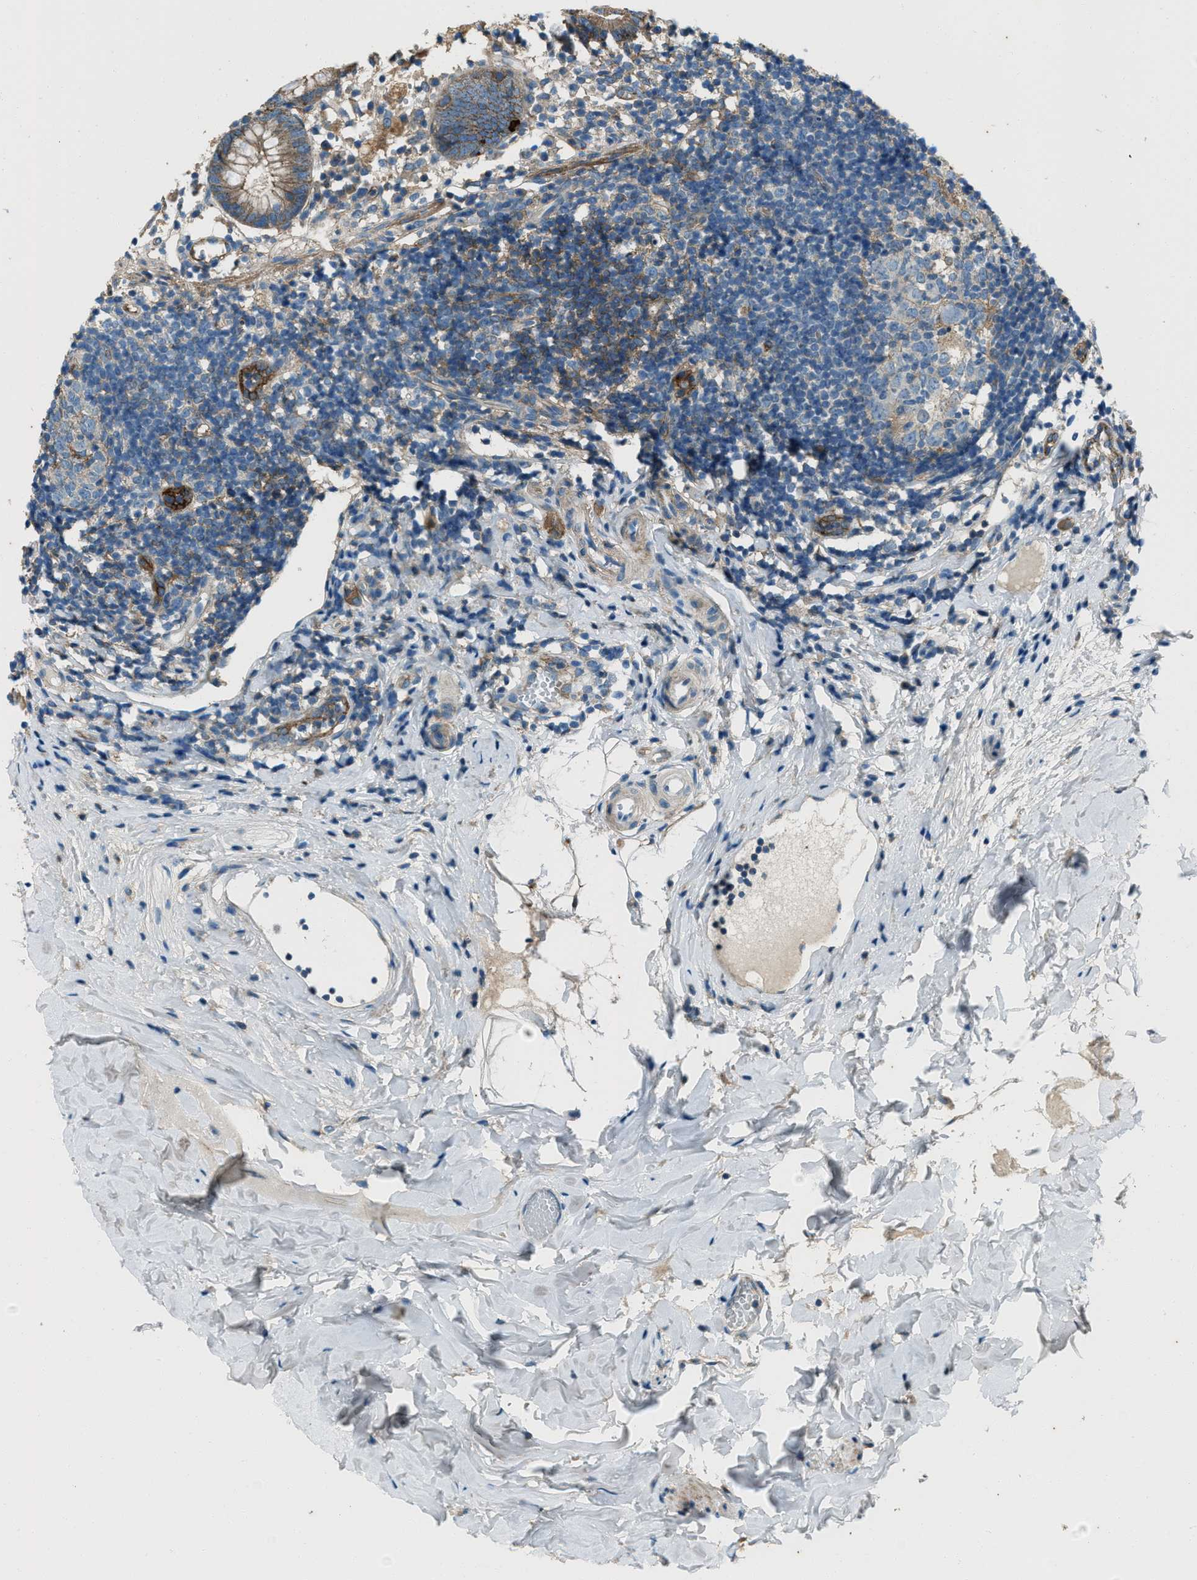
{"staining": {"intensity": "moderate", "quantity": ">75%", "location": "cytoplasmic/membranous"}, "tissue": "appendix", "cell_type": "Glandular cells", "image_type": "normal", "snomed": [{"axis": "morphology", "description": "Normal tissue, NOS"}, {"axis": "topography", "description": "Appendix"}], "caption": "An image showing moderate cytoplasmic/membranous expression in about >75% of glandular cells in normal appendix, as visualized by brown immunohistochemical staining.", "gene": "SVIL", "patient": {"sex": "female", "age": 20}}